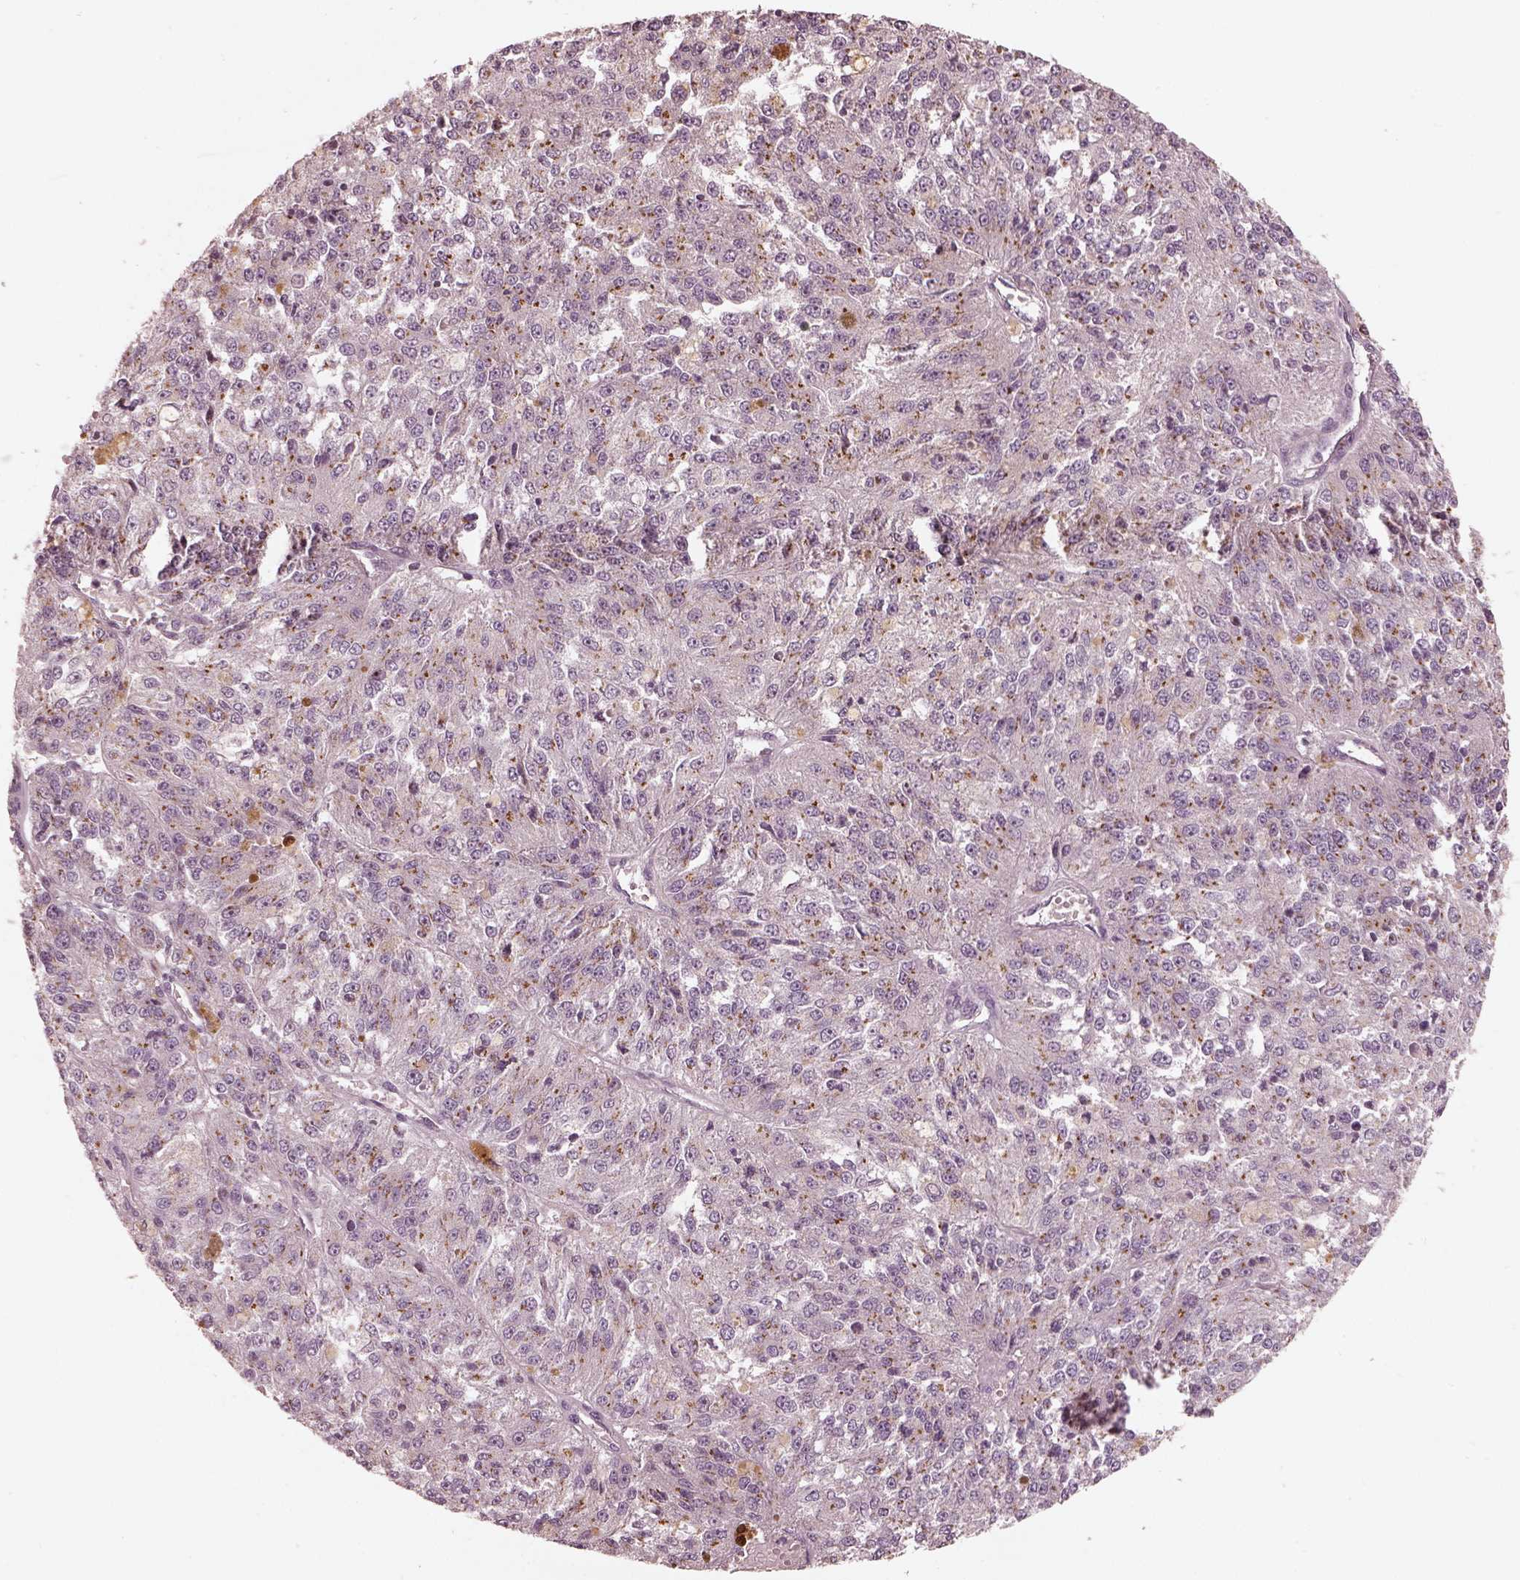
{"staining": {"intensity": "moderate", "quantity": ">75%", "location": "cytoplasmic/membranous"}, "tissue": "melanoma", "cell_type": "Tumor cells", "image_type": "cancer", "snomed": [{"axis": "morphology", "description": "Malignant melanoma, Metastatic site"}, {"axis": "topography", "description": "Lymph node"}], "caption": "About >75% of tumor cells in melanoma exhibit moderate cytoplasmic/membranous protein expression as visualized by brown immunohistochemical staining.", "gene": "SDCBP2", "patient": {"sex": "female", "age": 64}}